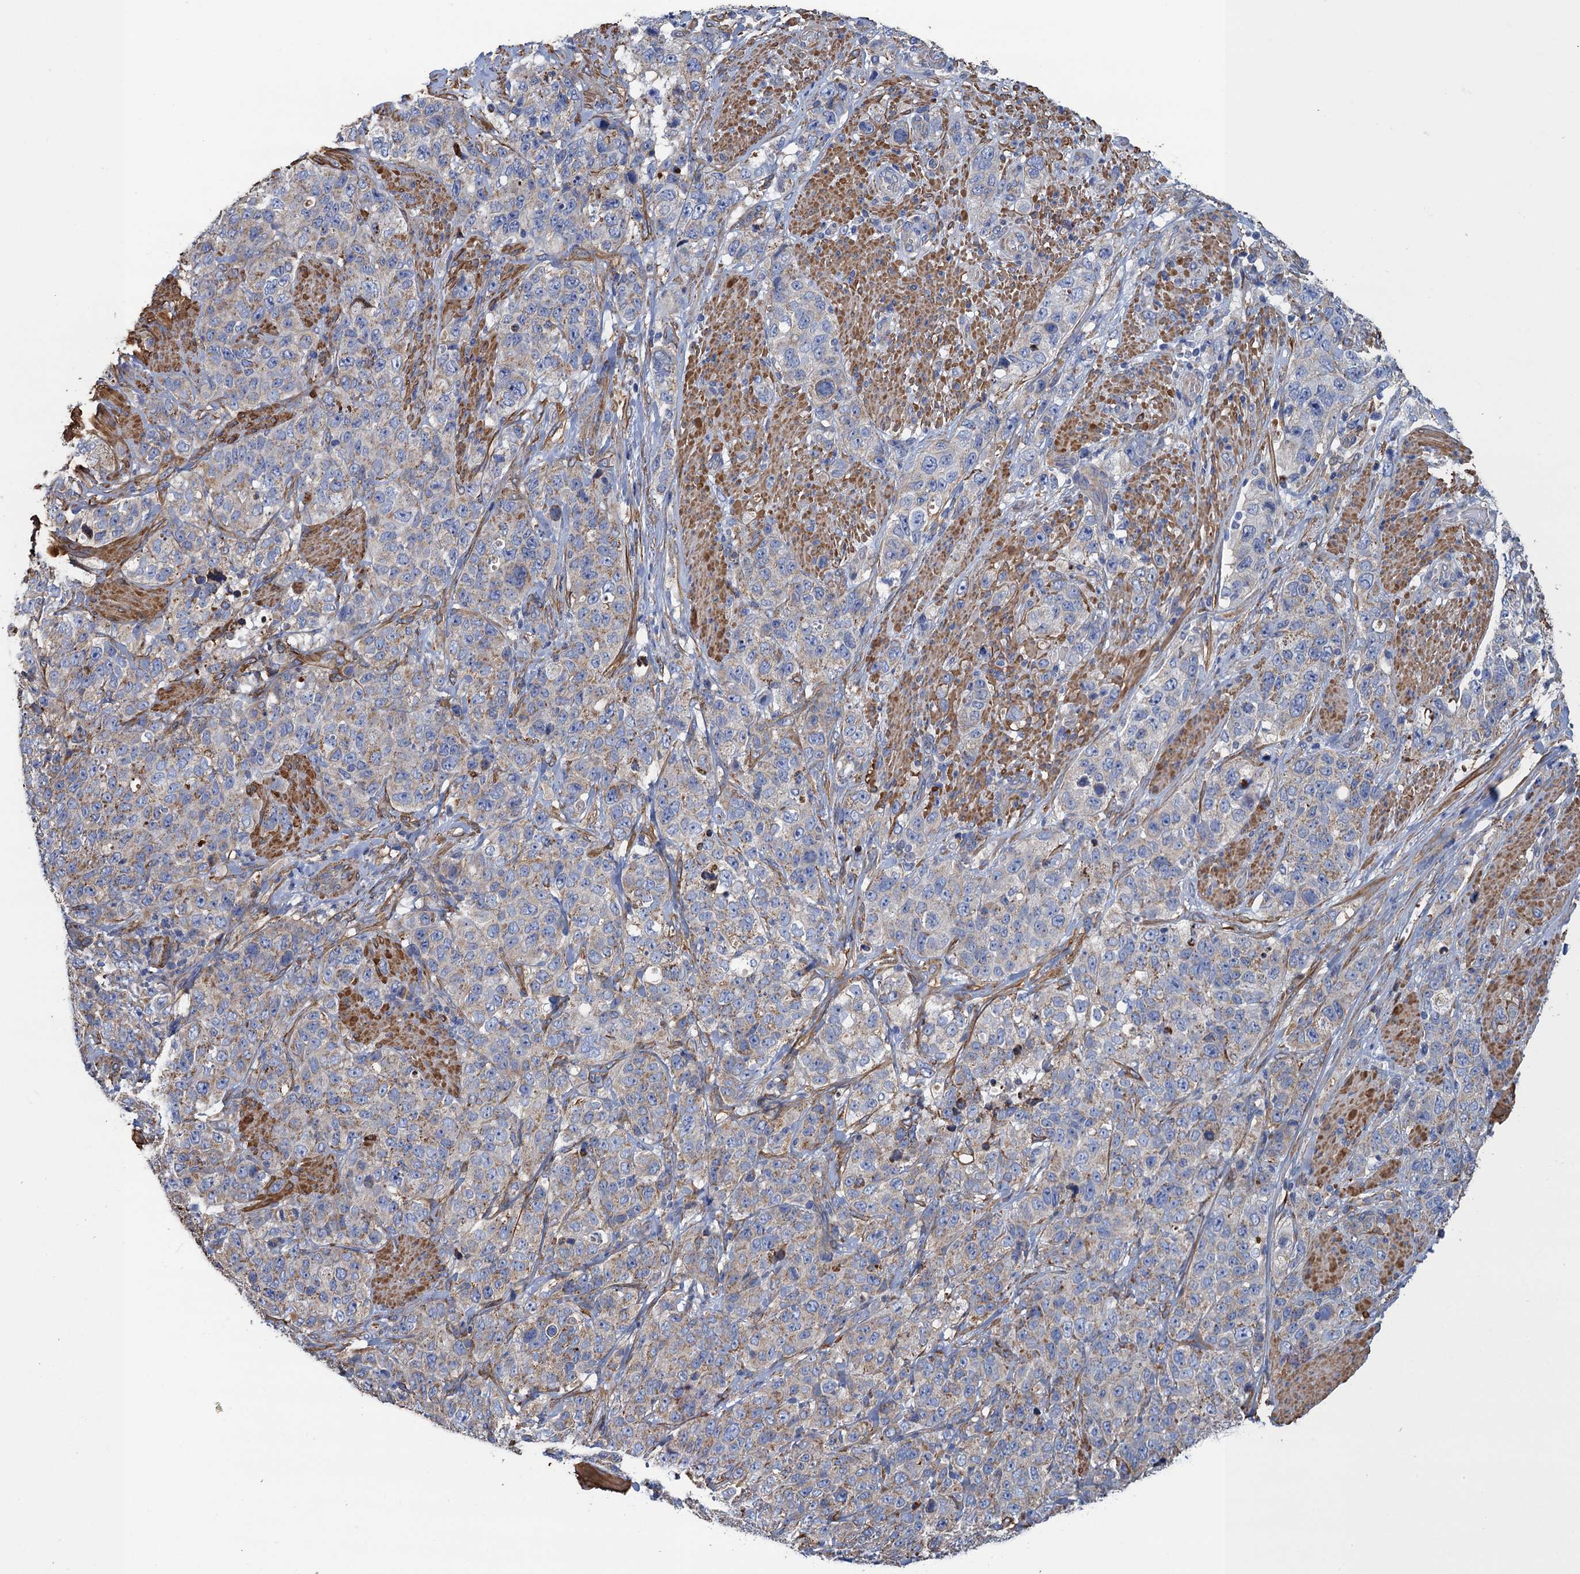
{"staining": {"intensity": "weak", "quantity": "<25%", "location": "cytoplasmic/membranous"}, "tissue": "stomach cancer", "cell_type": "Tumor cells", "image_type": "cancer", "snomed": [{"axis": "morphology", "description": "Adenocarcinoma, NOS"}, {"axis": "topography", "description": "Stomach"}], "caption": "Tumor cells show no significant protein expression in stomach cancer (adenocarcinoma).", "gene": "GCSH", "patient": {"sex": "male", "age": 48}}